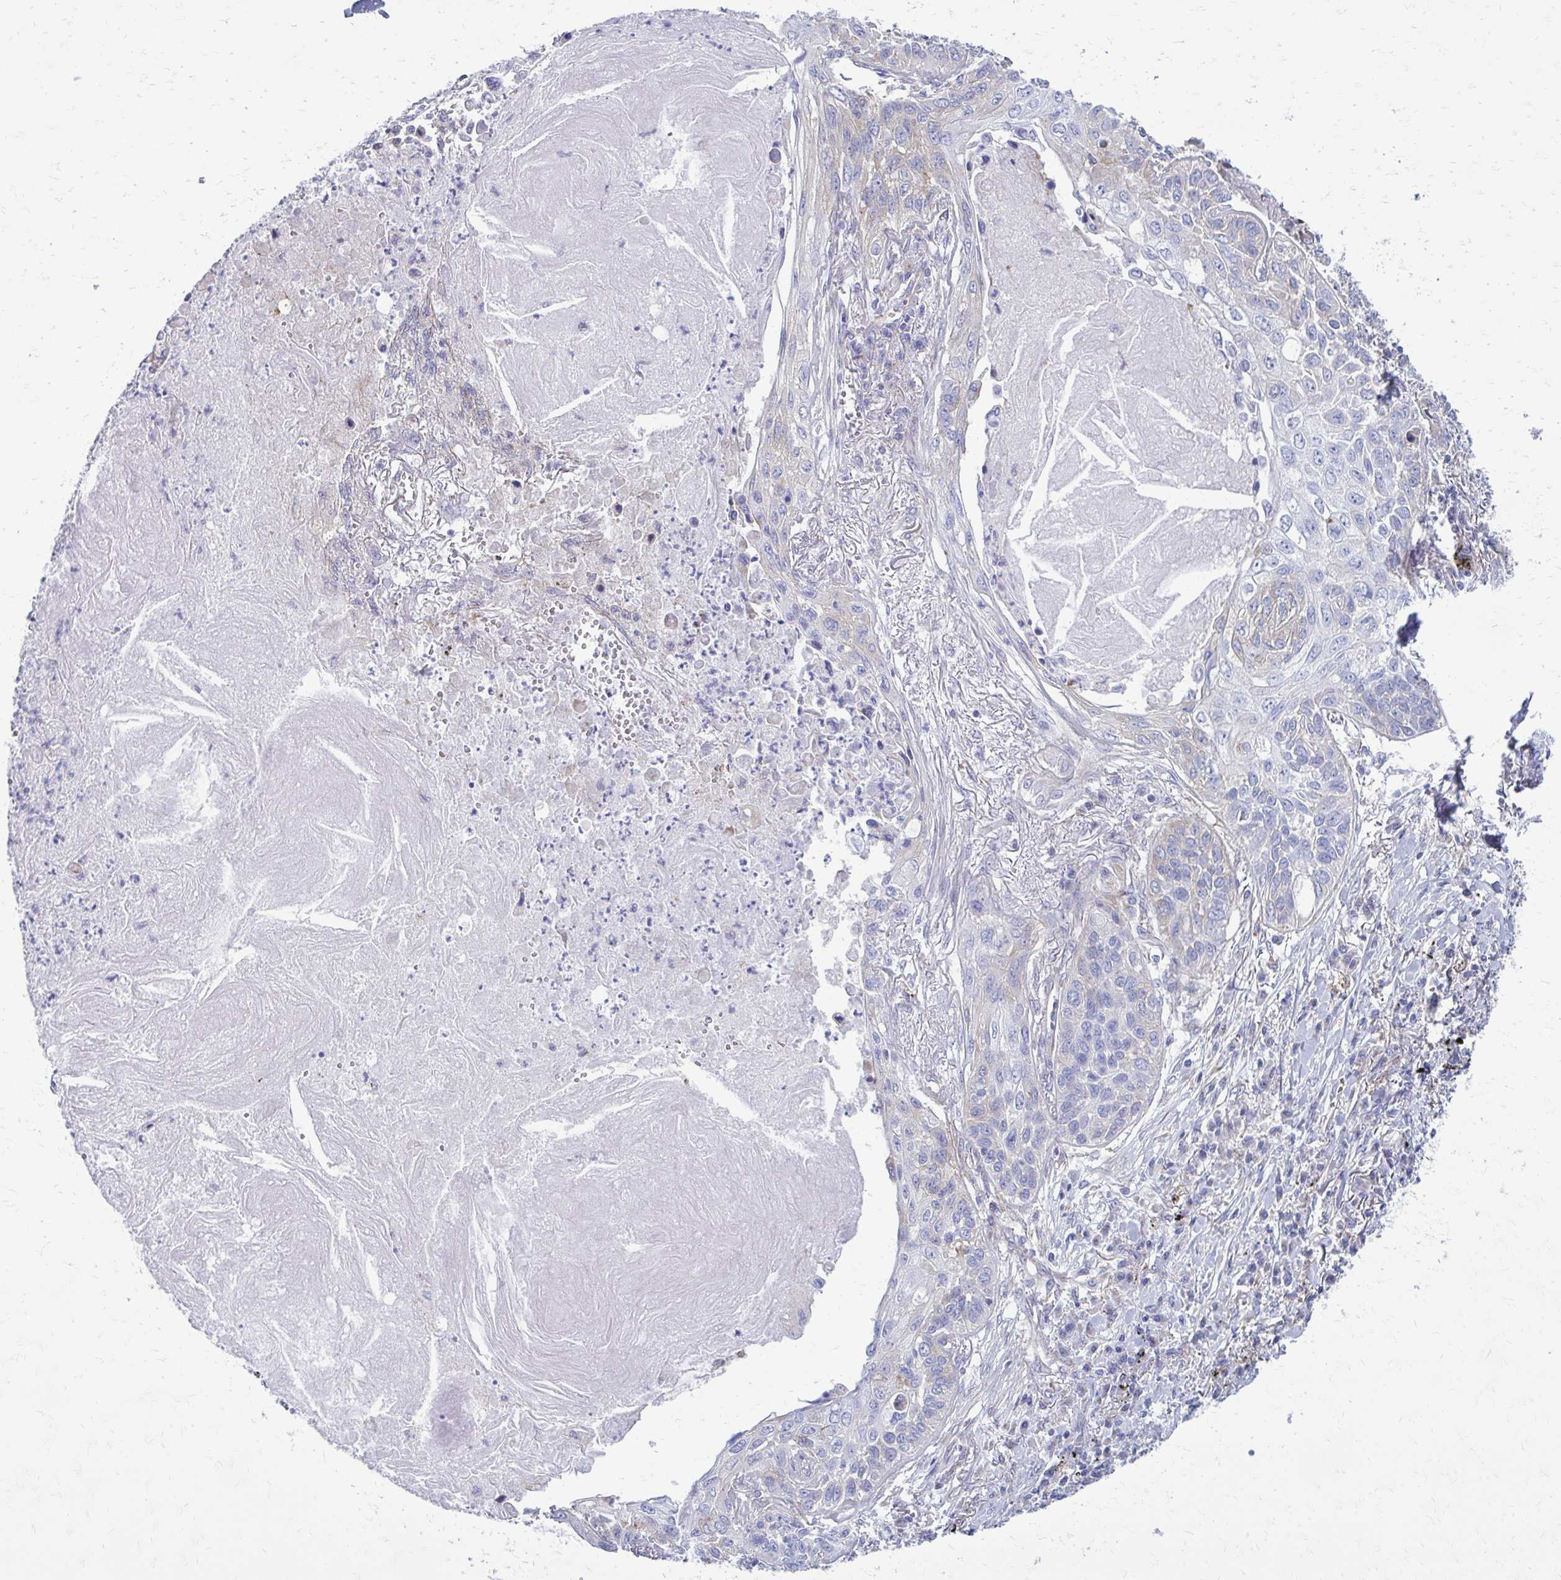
{"staining": {"intensity": "negative", "quantity": "none", "location": "none"}, "tissue": "lung cancer", "cell_type": "Tumor cells", "image_type": "cancer", "snomed": [{"axis": "morphology", "description": "Squamous cell carcinoma, NOS"}, {"axis": "topography", "description": "Lung"}], "caption": "An image of human lung cancer is negative for staining in tumor cells.", "gene": "CLTA", "patient": {"sex": "male", "age": 75}}